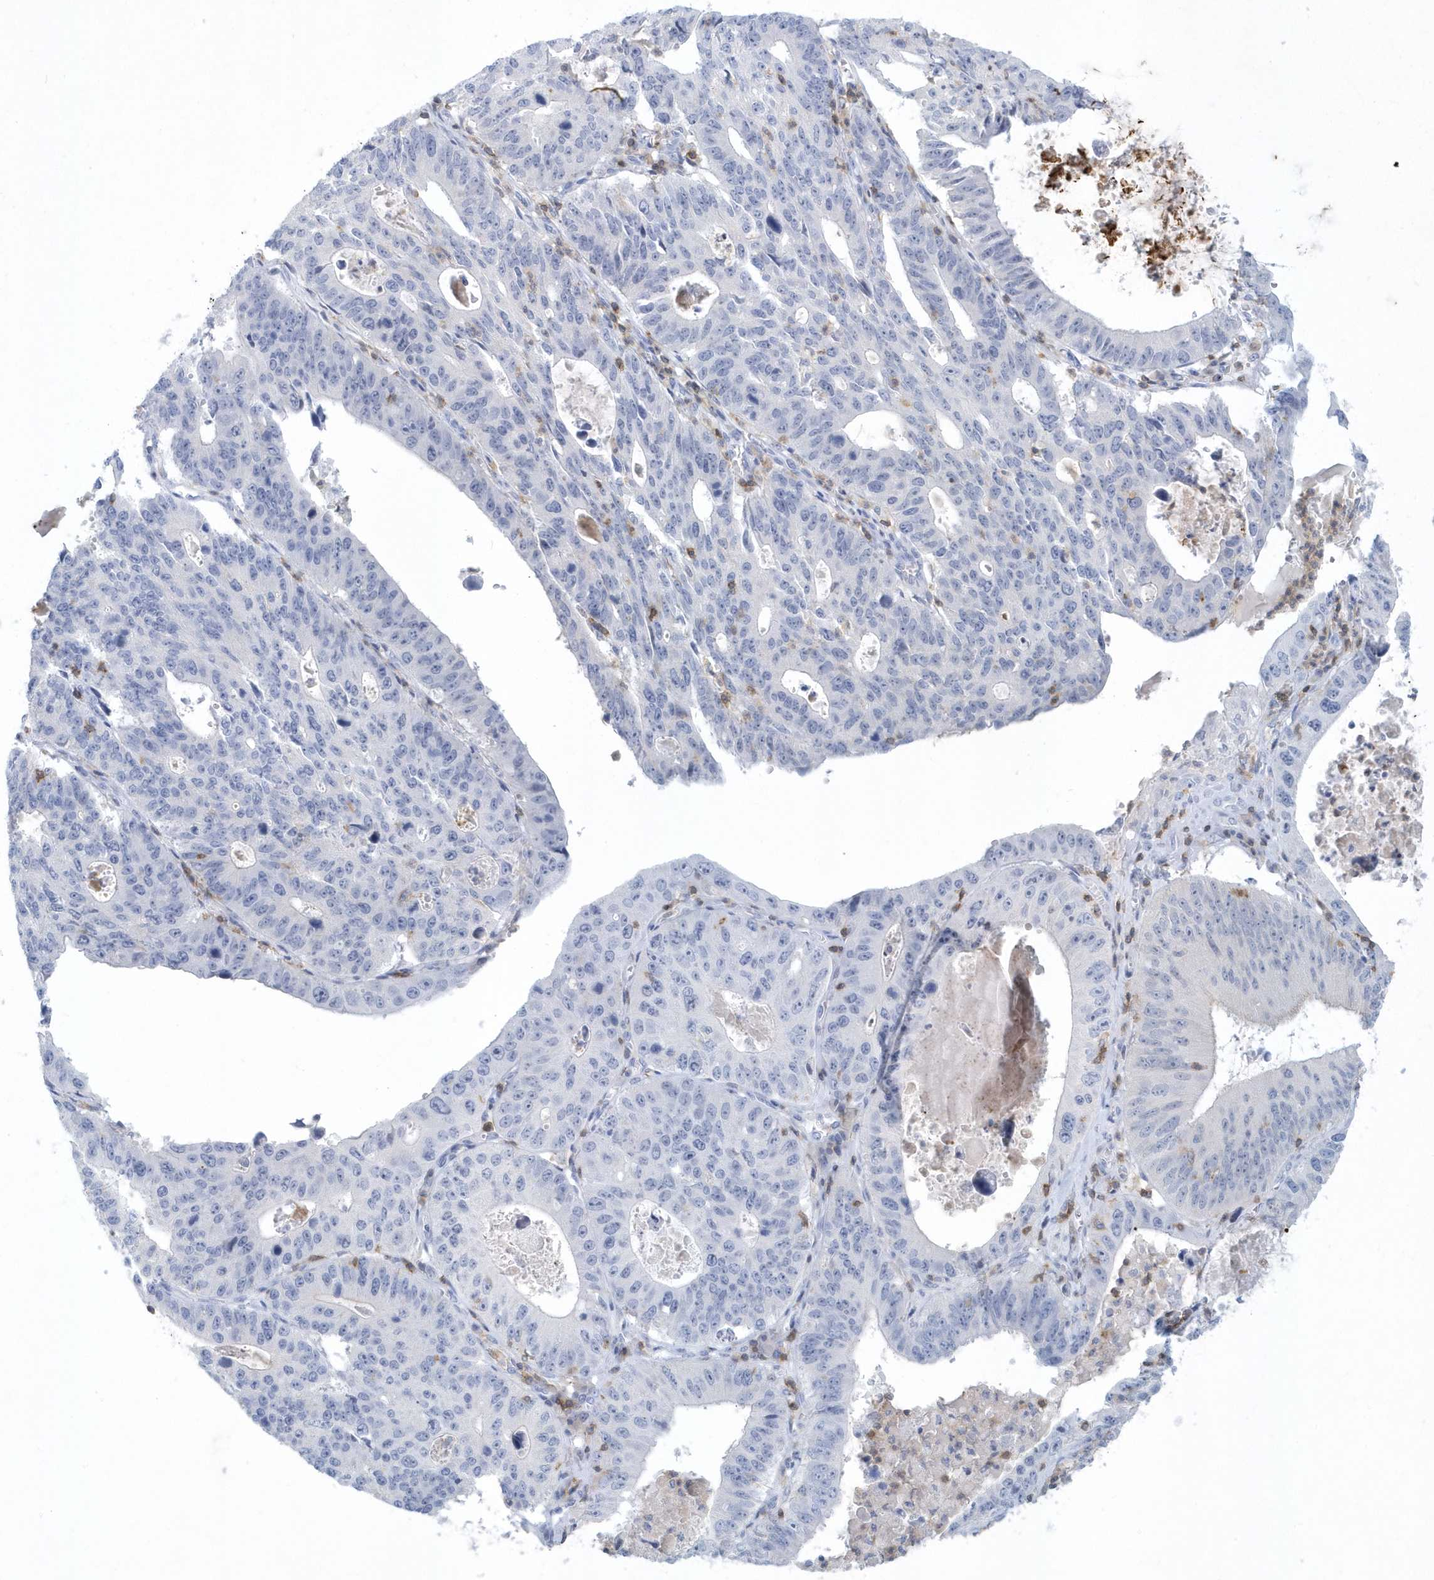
{"staining": {"intensity": "negative", "quantity": "none", "location": "none"}, "tissue": "stomach cancer", "cell_type": "Tumor cells", "image_type": "cancer", "snomed": [{"axis": "morphology", "description": "Adenocarcinoma, NOS"}, {"axis": "topography", "description": "Stomach"}], "caption": "A high-resolution image shows immunohistochemistry staining of stomach cancer (adenocarcinoma), which exhibits no significant expression in tumor cells. Nuclei are stained in blue.", "gene": "PSD4", "patient": {"sex": "male", "age": 59}}